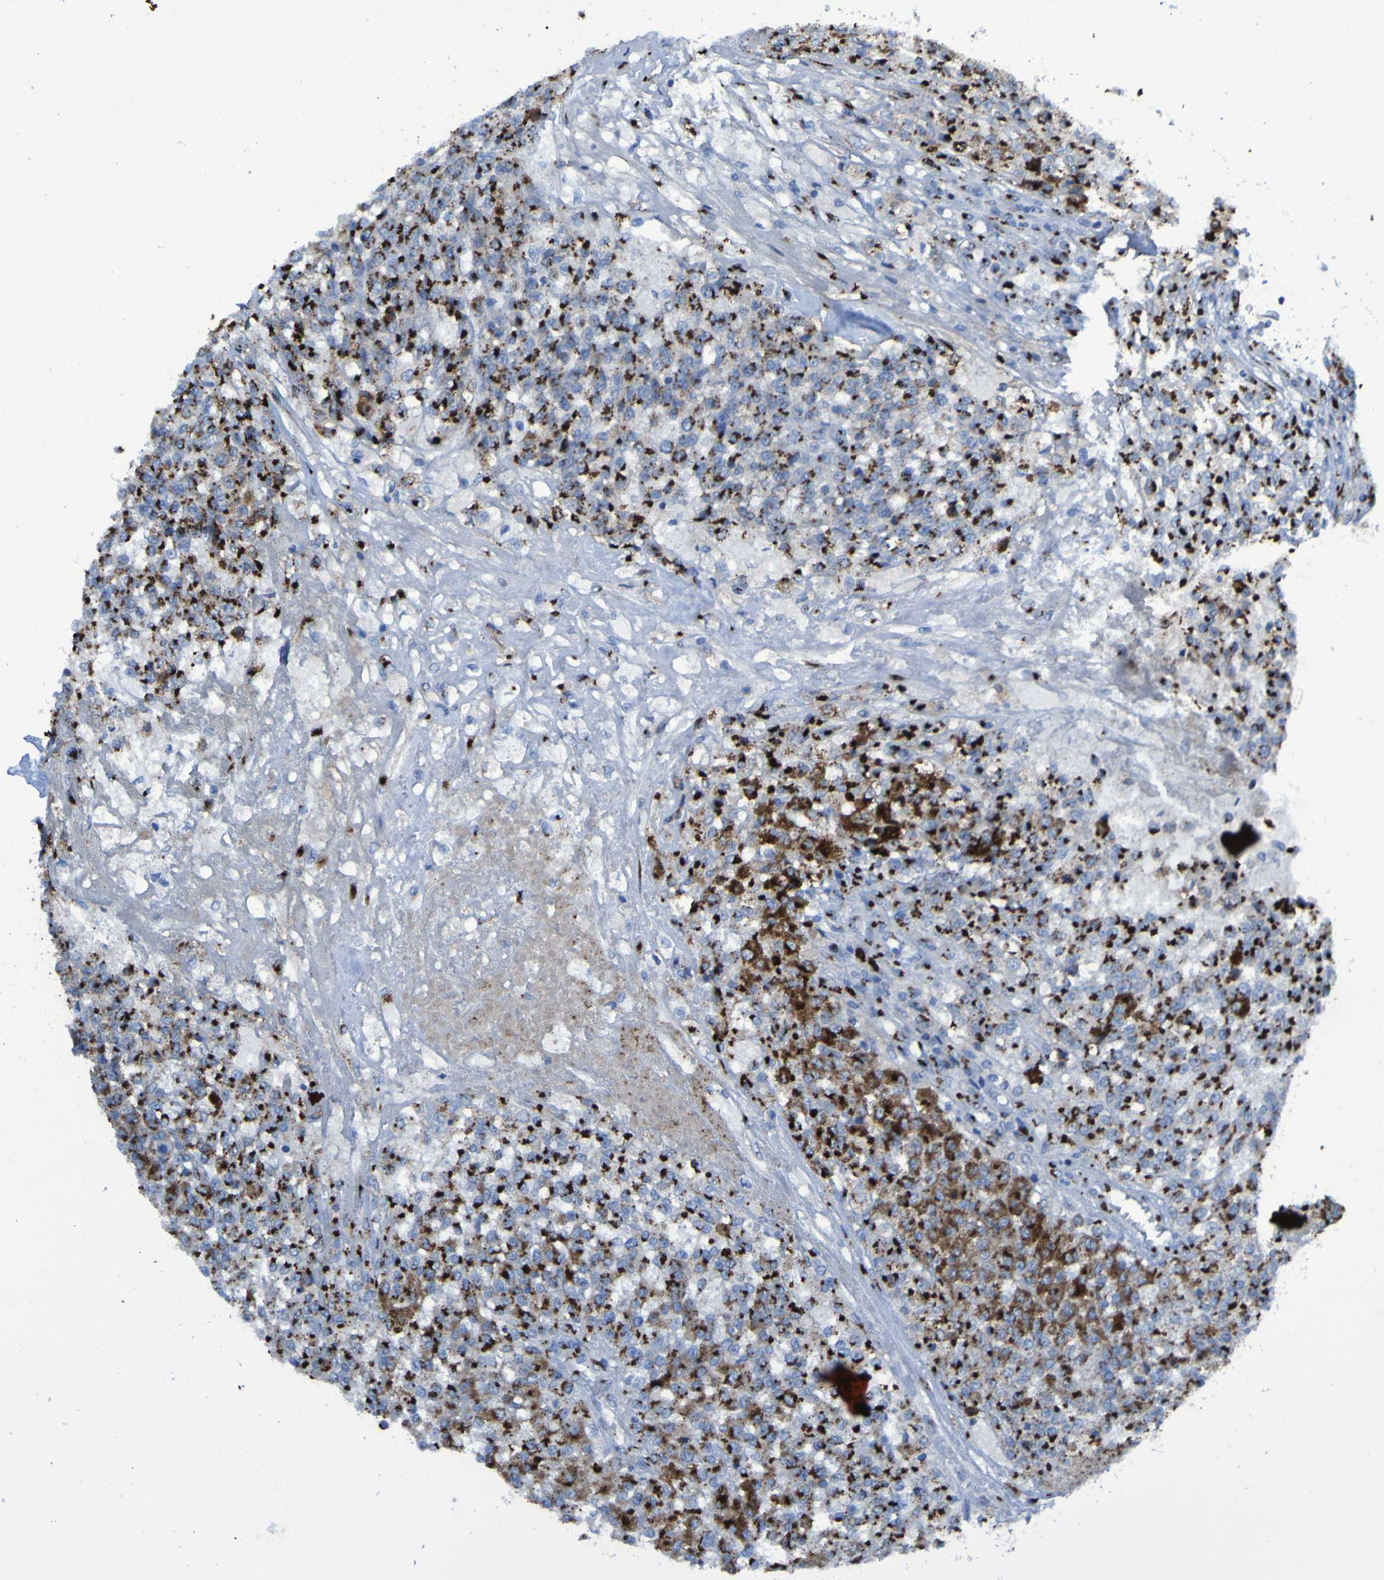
{"staining": {"intensity": "strong", "quantity": ">75%", "location": "cytoplasmic/membranous"}, "tissue": "testis cancer", "cell_type": "Tumor cells", "image_type": "cancer", "snomed": [{"axis": "morphology", "description": "Seminoma, NOS"}, {"axis": "topography", "description": "Testis"}], "caption": "DAB (3,3'-diaminobenzidine) immunohistochemical staining of human testis cancer displays strong cytoplasmic/membranous protein positivity in about >75% of tumor cells.", "gene": "GOLM1", "patient": {"sex": "male", "age": 59}}